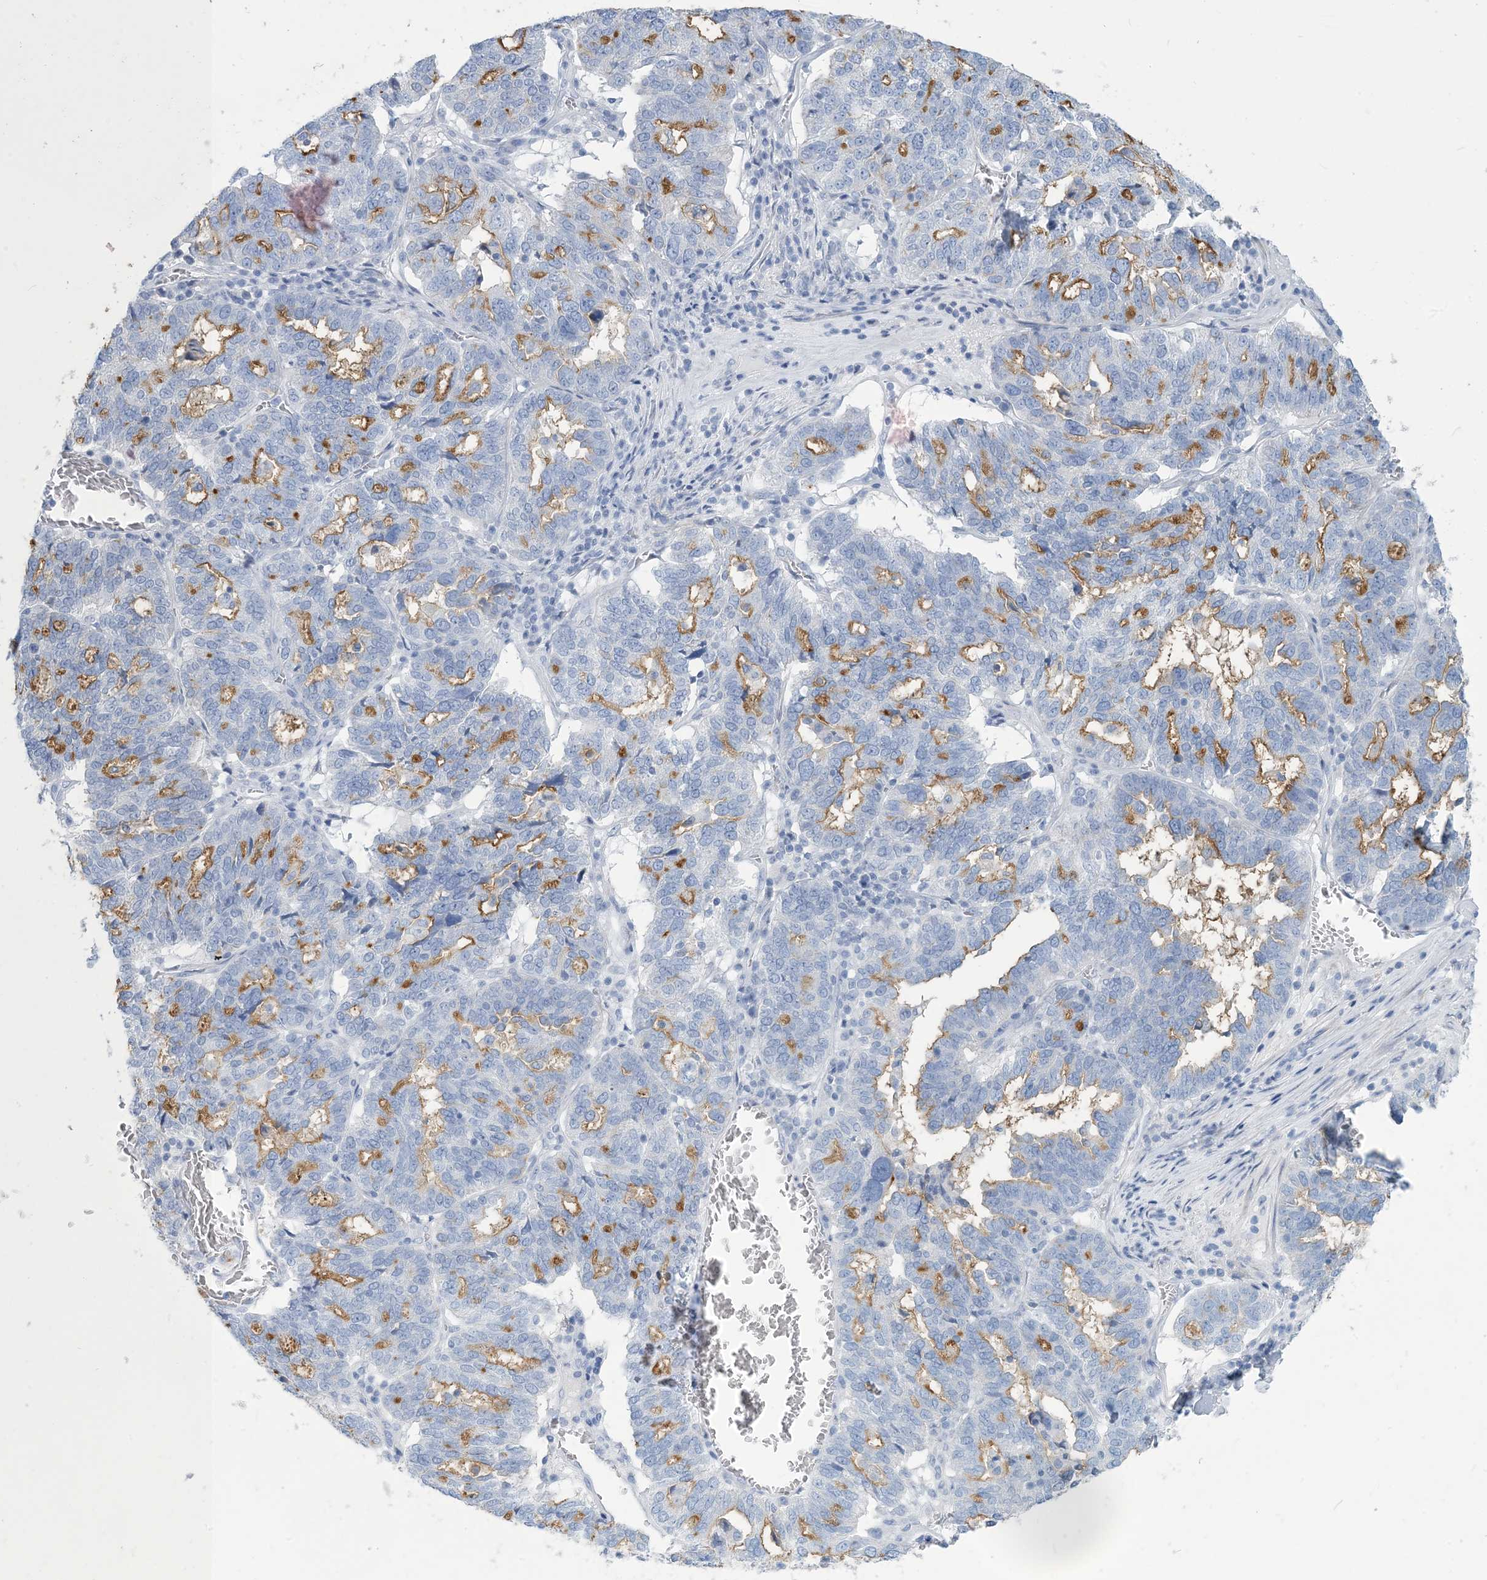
{"staining": {"intensity": "moderate", "quantity": "<25%", "location": "cytoplasmic/membranous"}, "tissue": "ovarian cancer", "cell_type": "Tumor cells", "image_type": "cancer", "snomed": [{"axis": "morphology", "description": "Cystadenocarcinoma, serous, NOS"}, {"axis": "topography", "description": "Ovary"}], "caption": "Immunohistochemical staining of serous cystadenocarcinoma (ovarian) demonstrates moderate cytoplasmic/membranous protein expression in about <25% of tumor cells. Using DAB (3,3'-diaminobenzidine) (brown) and hematoxylin (blue) stains, captured at high magnification using brightfield microscopy.", "gene": "MOXD1", "patient": {"sex": "female", "age": 59}}